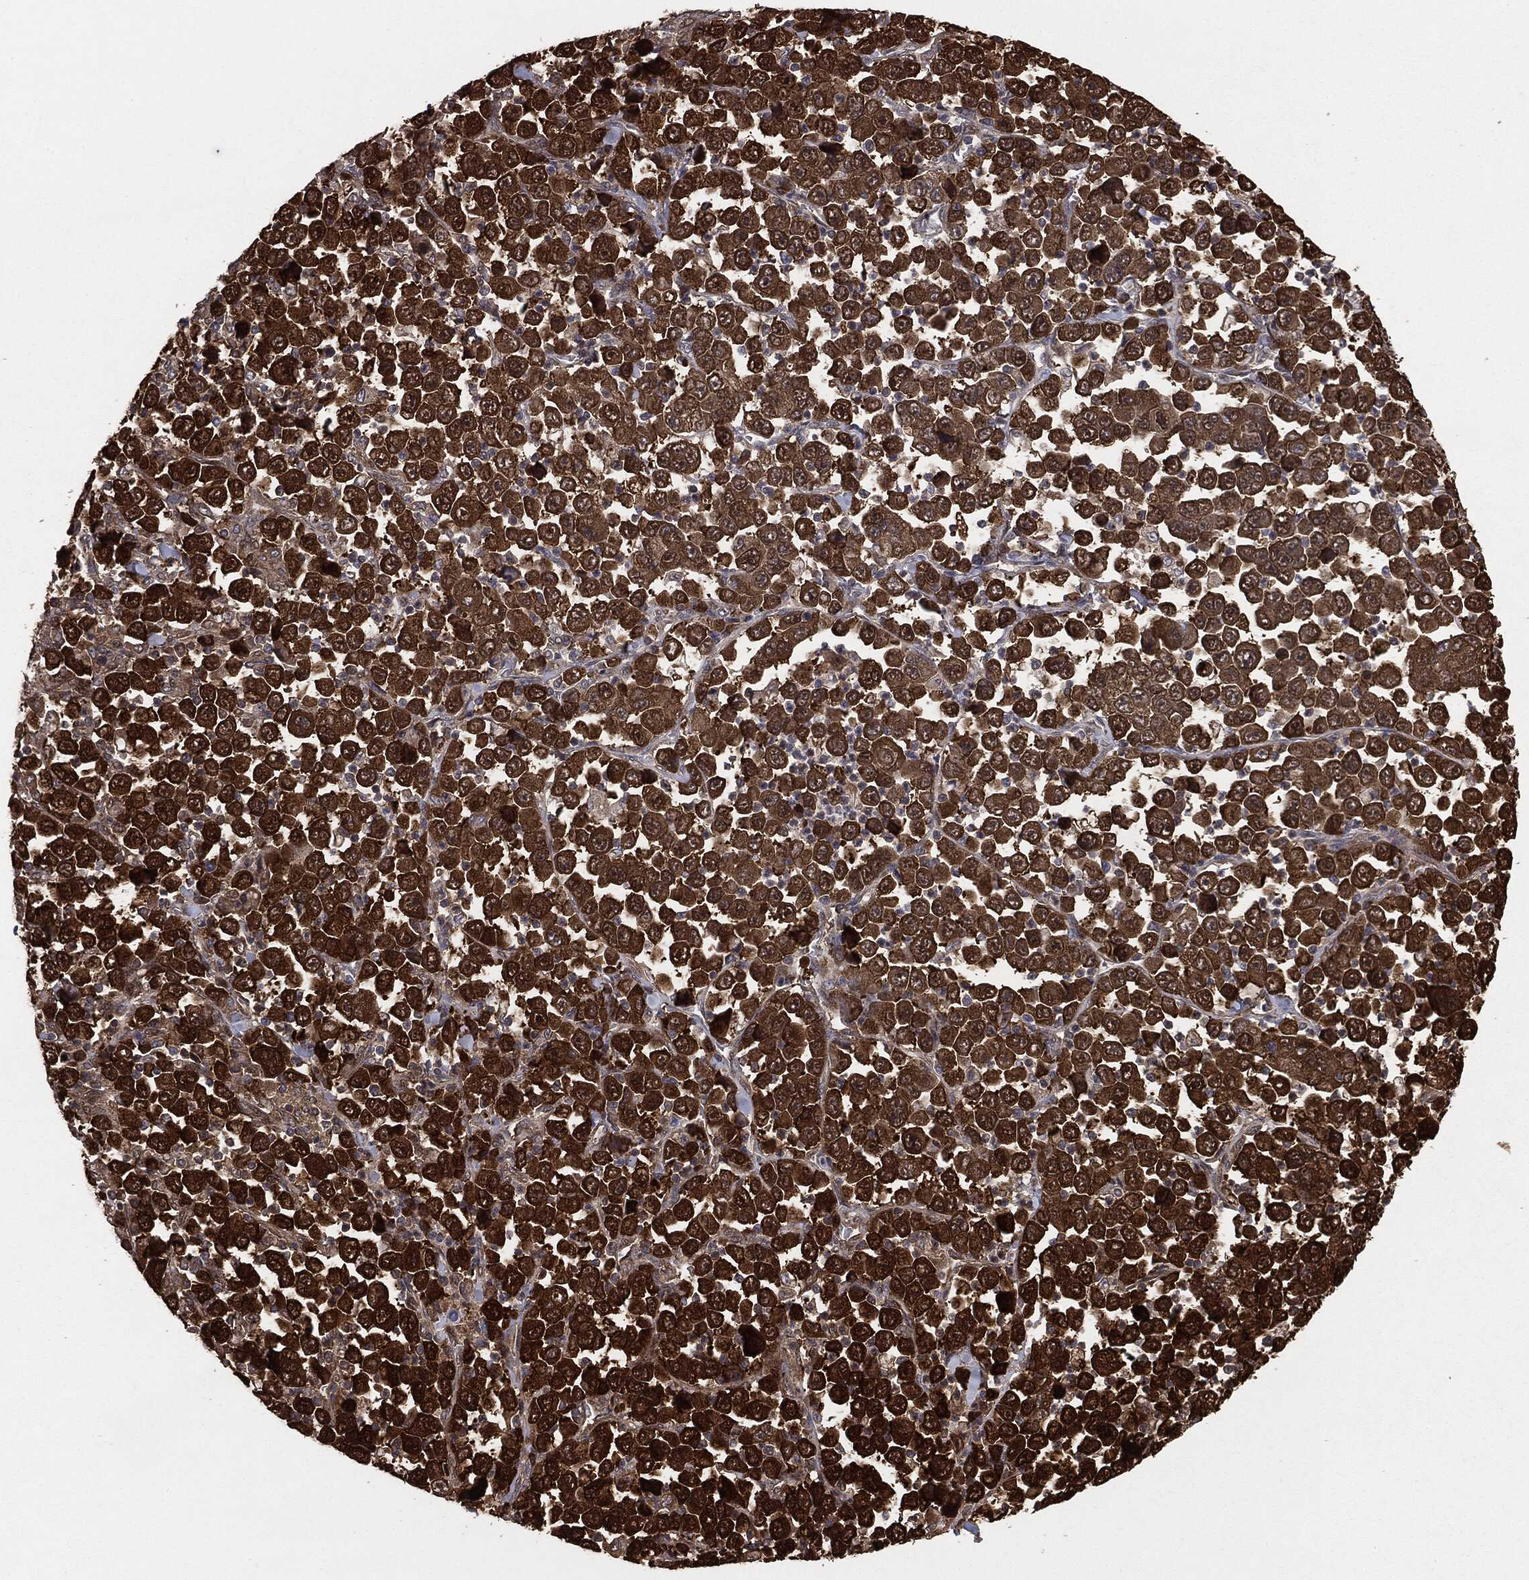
{"staining": {"intensity": "strong", "quantity": ">75%", "location": "cytoplasmic/membranous"}, "tissue": "stomach cancer", "cell_type": "Tumor cells", "image_type": "cancer", "snomed": [{"axis": "morphology", "description": "Normal tissue, NOS"}, {"axis": "morphology", "description": "Adenocarcinoma, NOS"}, {"axis": "topography", "description": "Stomach, upper"}, {"axis": "topography", "description": "Stomach"}], "caption": "Tumor cells reveal high levels of strong cytoplasmic/membranous staining in approximately >75% of cells in human stomach cancer. (Brightfield microscopy of DAB IHC at high magnification).", "gene": "NME1", "patient": {"sex": "male", "age": 59}}